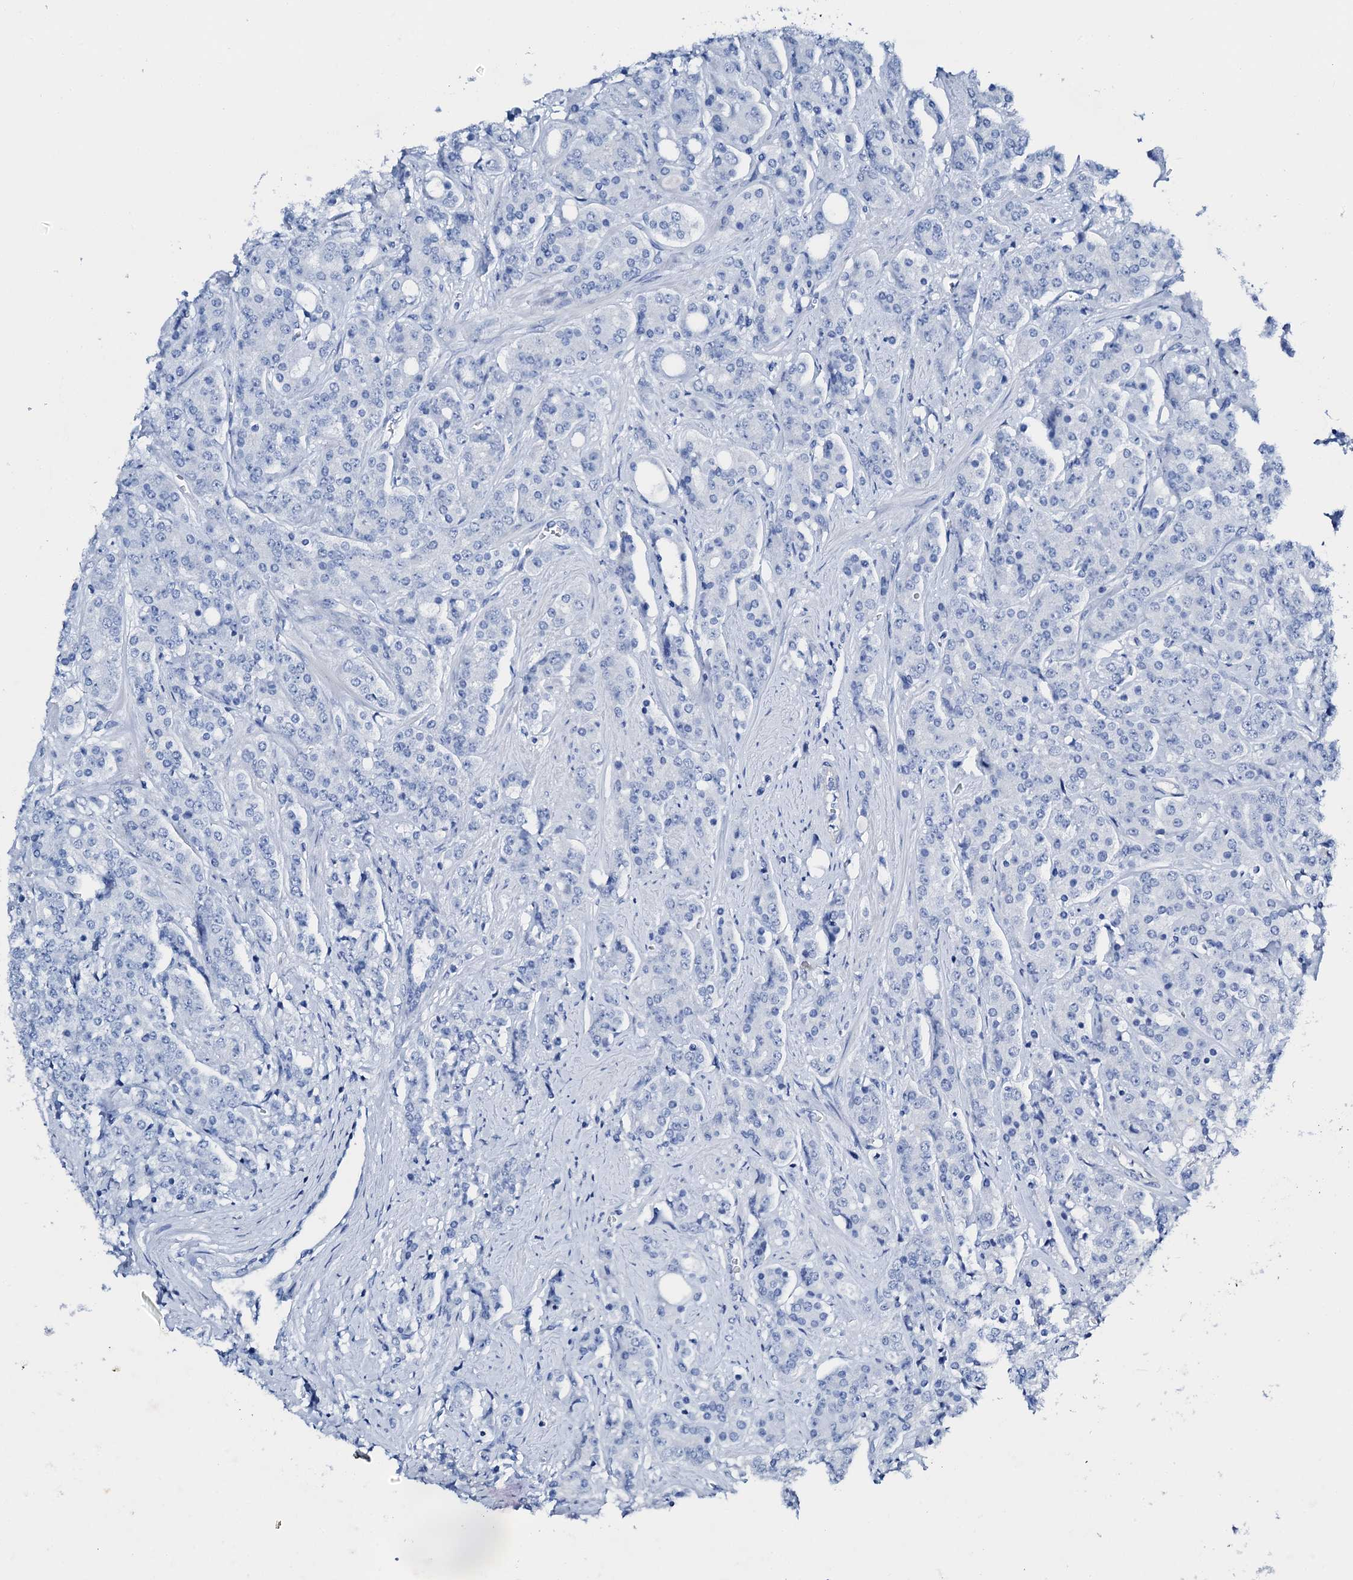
{"staining": {"intensity": "negative", "quantity": "none", "location": "none"}, "tissue": "prostate cancer", "cell_type": "Tumor cells", "image_type": "cancer", "snomed": [{"axis": "morphology", "description": "Adenocarcinoma, High grade"}, {"axis": "topography", "description": "Prostate"}], "caption": "Protein analysis of prostate cancer displays no significant positivity in tumor cells.", "gene": "PTH", "patient": {"sex": "male", "age": 62}}